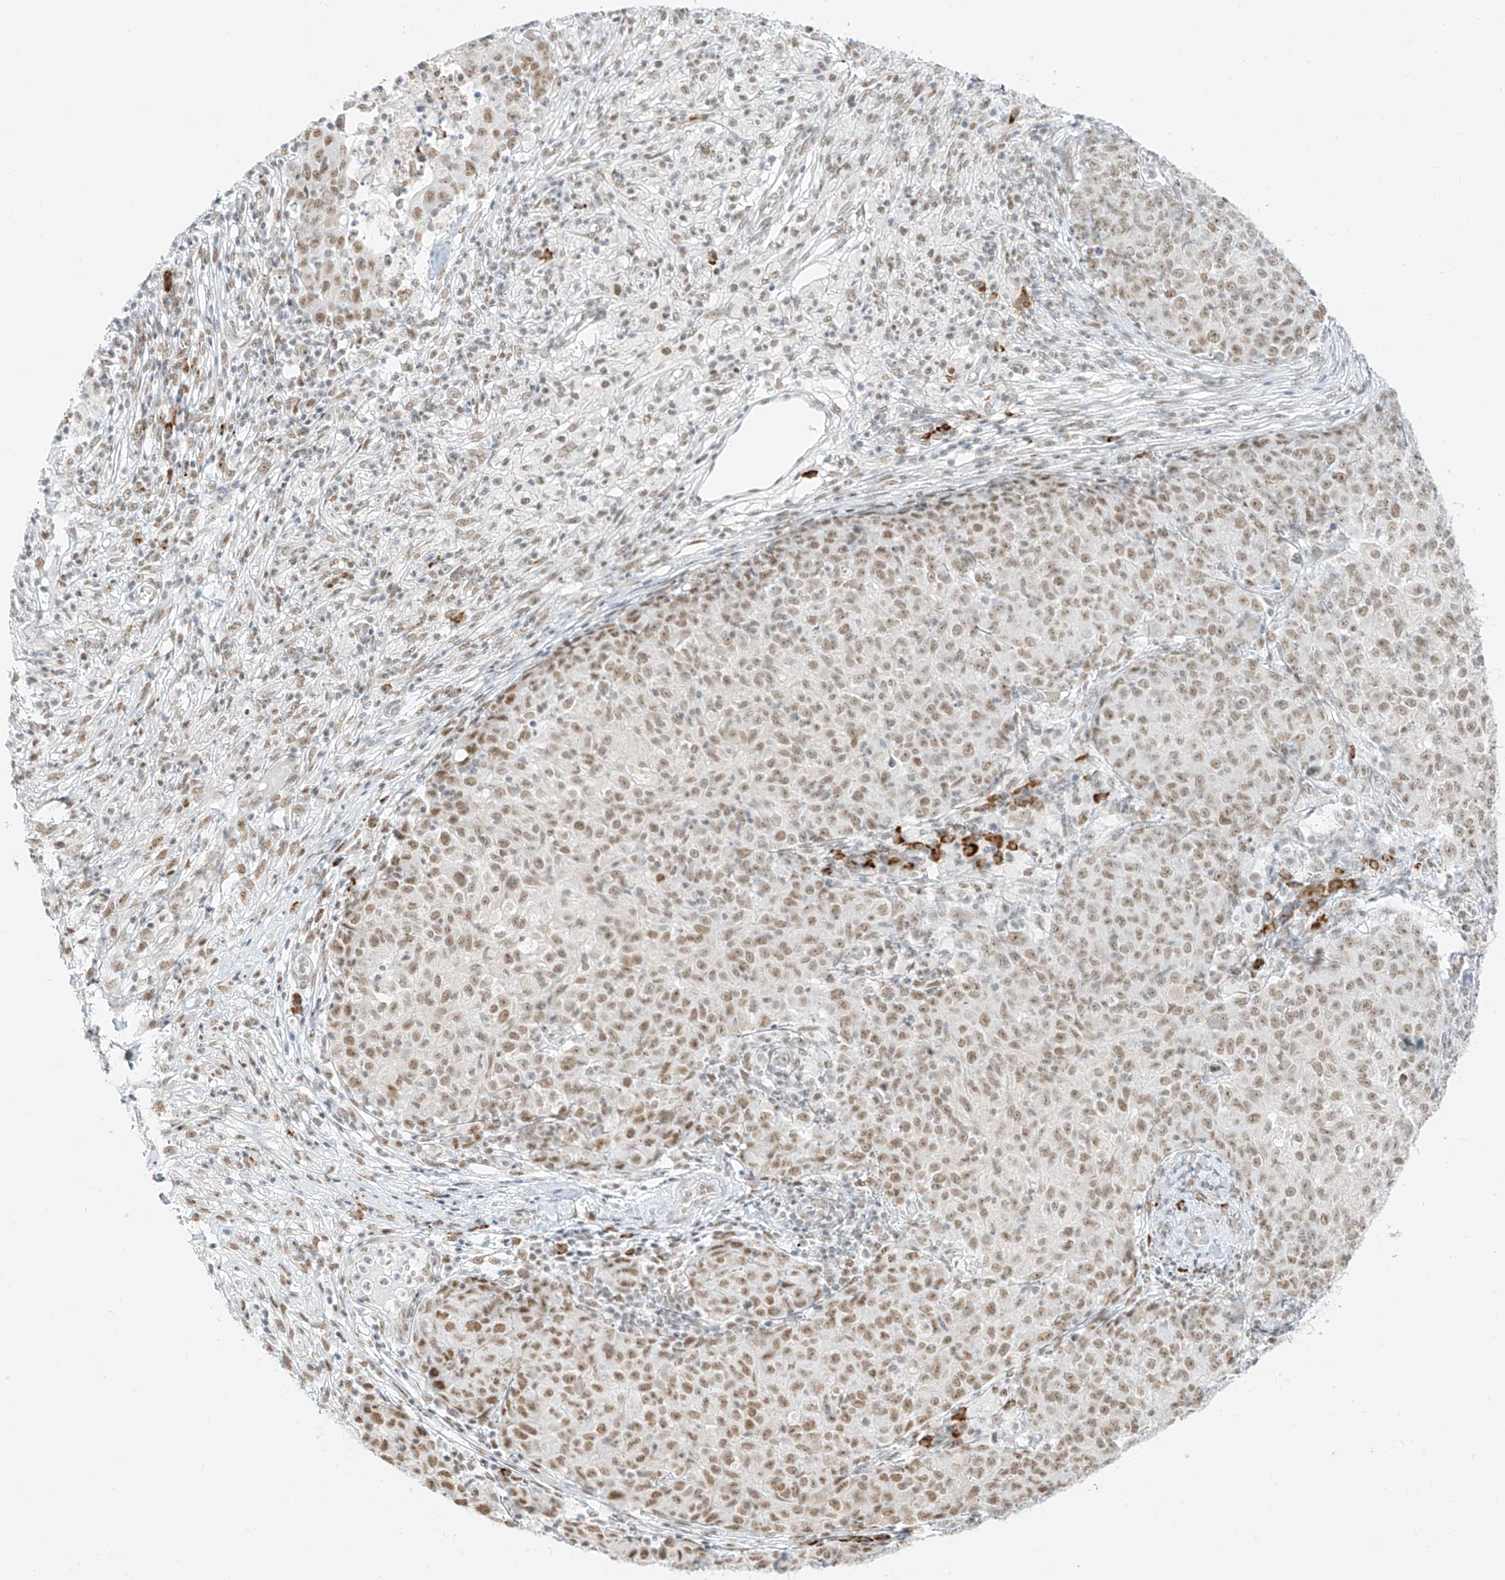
{"staining": {"intensity": "moderate", "quantity": "25%-75%", "location": "nuclear"}, "tissue": "ovarian cancer", "cell_type": "Tumor cells", "image_type": "cancer", "snomed": [{"axis": "morphology", "description": "Carcinoma, endometroid"}, {"axis": "topography", "description": "Ovary"}], "caption": "Brown immunohistochemical staining in endometroid carcinoma (ovarian) displays moderate nuclear expression in about 25%-75% of tumor cells.", "gene": "SUPT5H", "patient": {"sex": "female", "age": 42}}